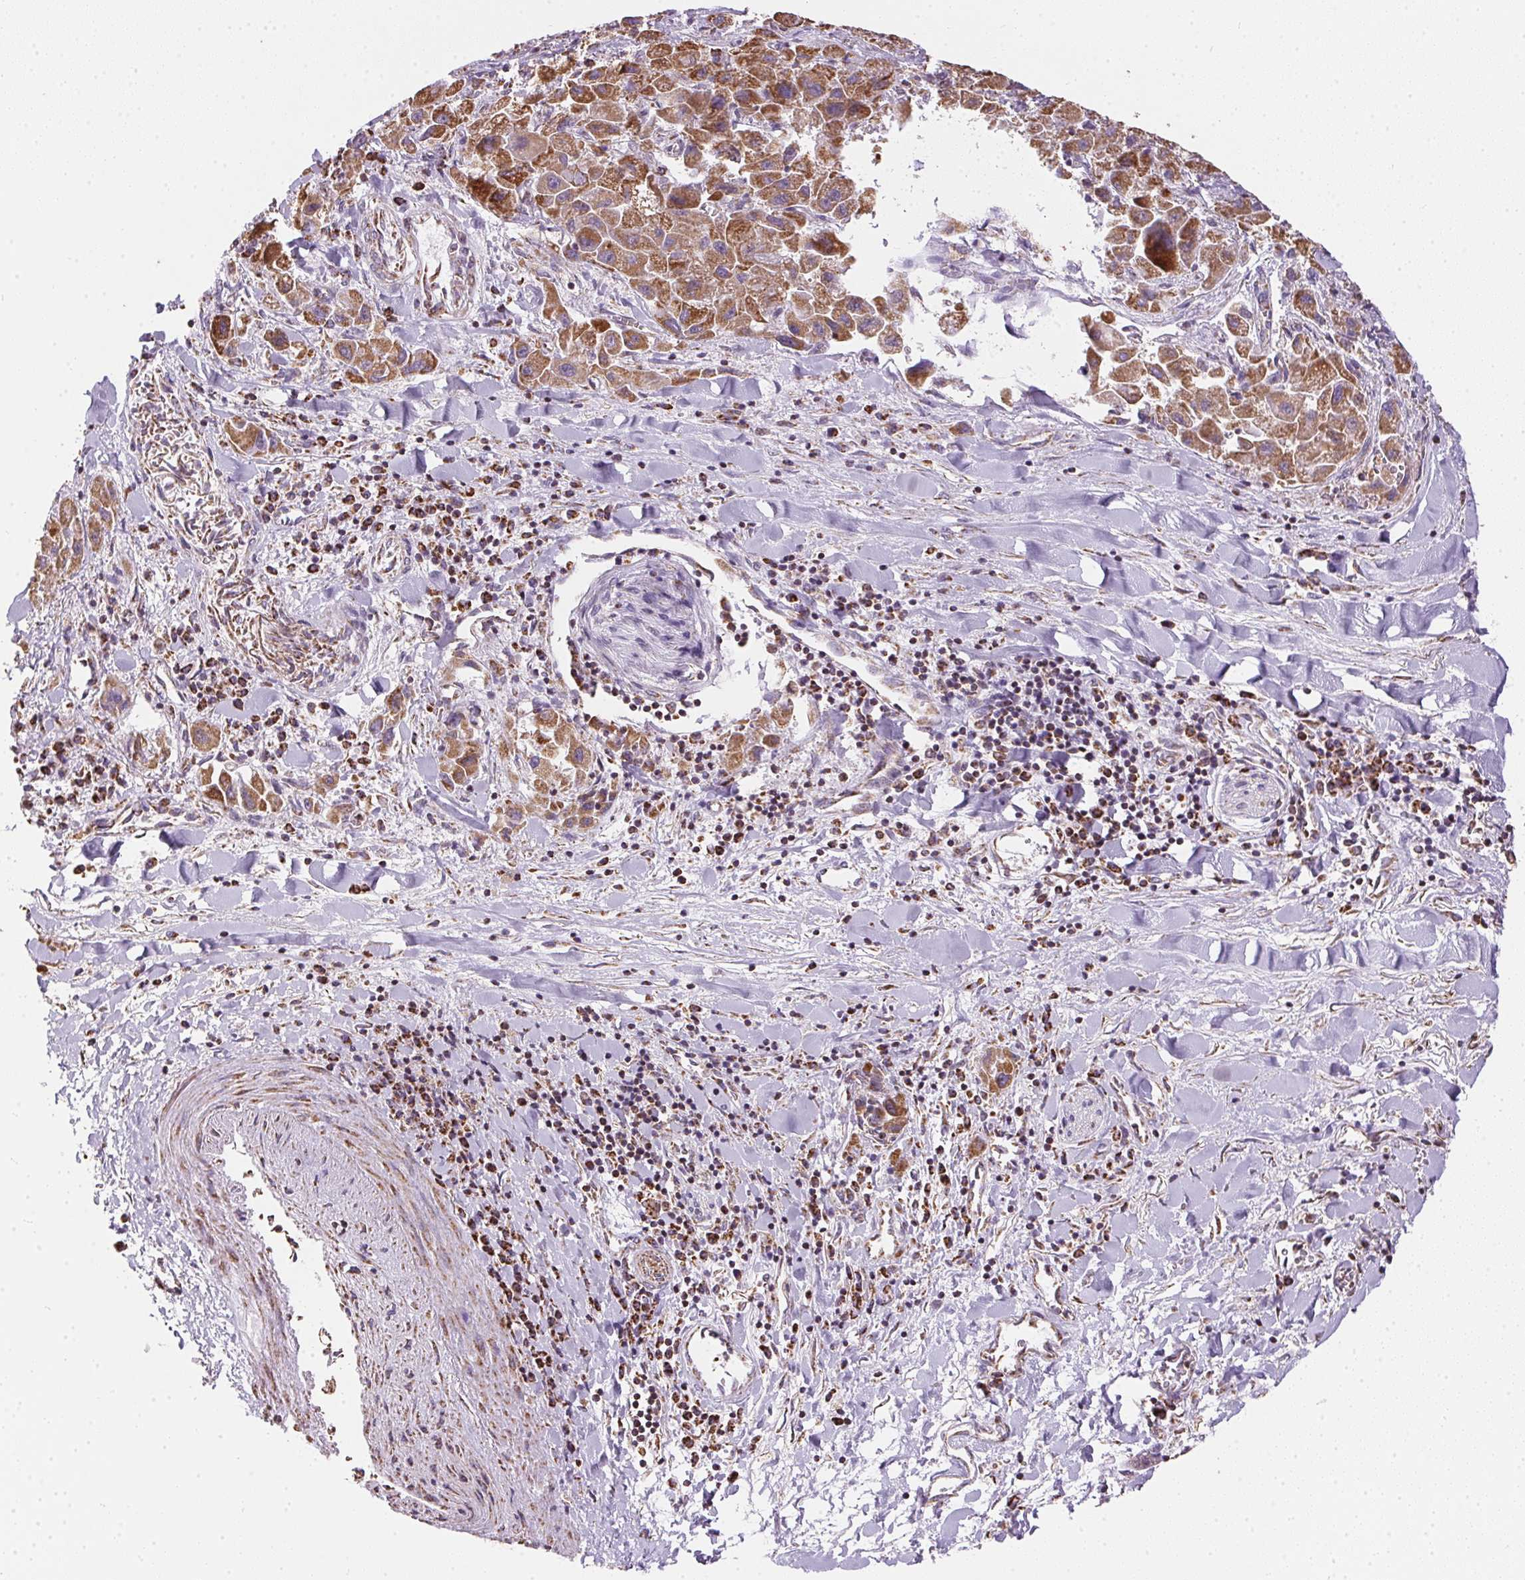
{"staining": {"intensity": "strong", "quantity": ">75%", "location": "cytoplasmic/membranous"}, "tissue": "liver cancer", "cell_type": "Tumor cells", "image_type": "cancer", "snomed": [{"axis": "morphology", "description": "Carcinoma, Hepatocellular, NOS"}, {"axis": "topography", "description": "Liver"}], "caption": "The histopathology image exhibits a brown stain indicating the presence of a protein in the cytoplasmic/membranous of tumor cells in liver cancer. The staining was performed using DAB to visualize the protein expression in brown, while the nuclei were stained in blue with hematoxylin (Magnification: 20x).", "gene": "MAPK11", "patient": {"sex": "male", "age": 24}}